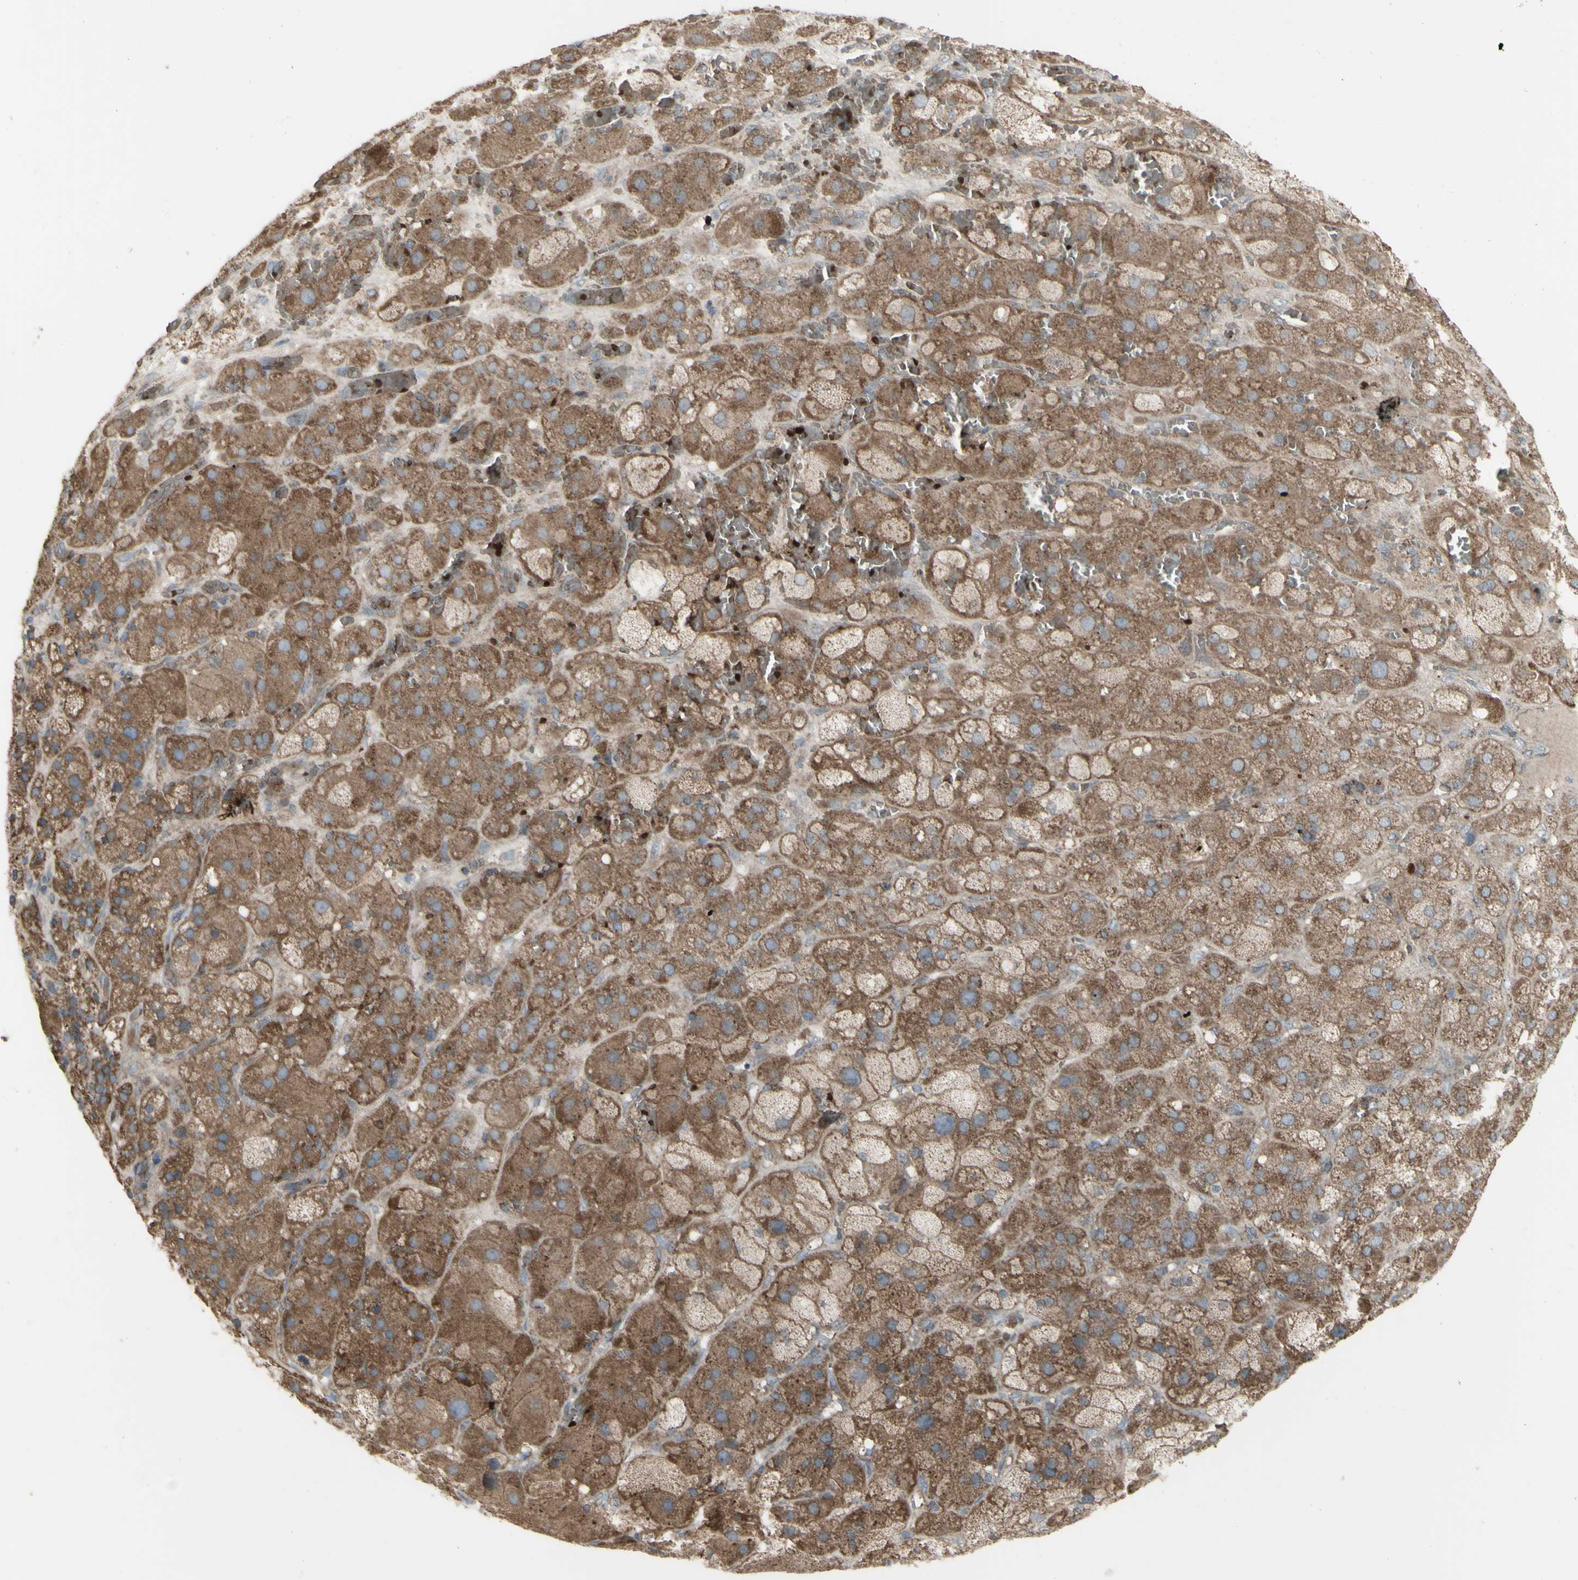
{"staining": {"intensity": "moderate", "quantity": ">75%", "location": "cytoplasmic/membranous"}, "tissue": "adrenal gland", "cell_type": "Glandular cells", "image_type": "normal", "snomed": [{"axis": "morphology", "description": "Normal tissue, NOS"}, {"axis": "topography", "description": "Adrenal gland"}], "caption": "A histopathology image of adrenal gland stained for a protein displays moderate cytoplasmic/membranous brown staining in glandular cells. (Brightfield microscopy of DAB IHC at high magnification).", "gene": "SHC1", "patient": {"sex": "female", "age": 47}}